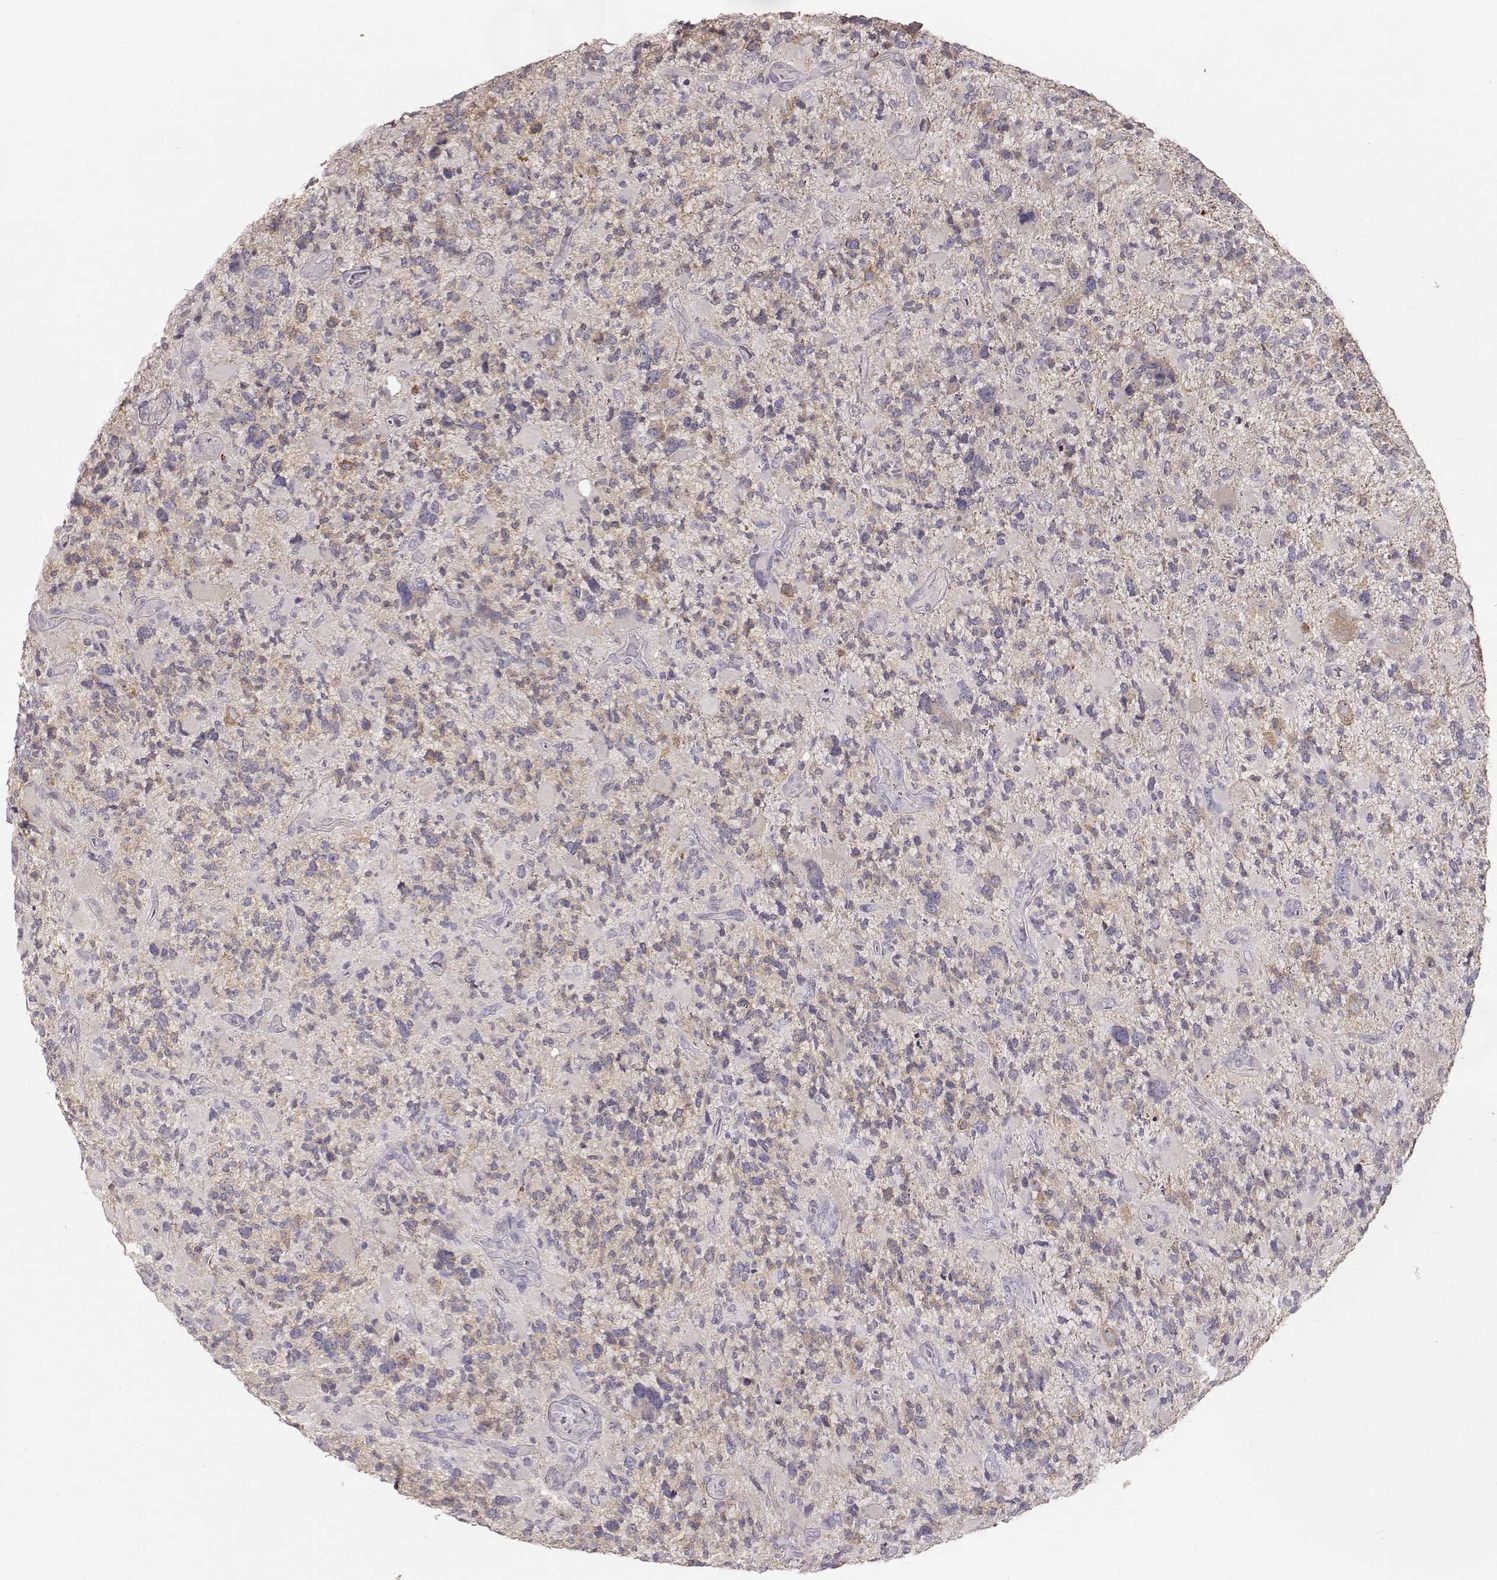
{"staining": {"intensity": "weak", "quantity": "25%-75%", "location": "cytoplasmic/membranous"}, "tissue": "glioma", "cell_type": "Tumor cells", "image_type": "cancer", "snomed": [{"axis": "morphology", "description": "Glioma, malignant, High grade"}, {"axis": "topography", "description": "Brain"}], "caption": "Tumor cells demonstrate weak cytoplasmic/membranous expression in about 25%-75% of cells in malignant glioma (high-grade). (Brightfield microscopy of DAB IHC at high magnification).", "gene": "ARHGAP8", "patient": {"sex": "female", "age": 71}}